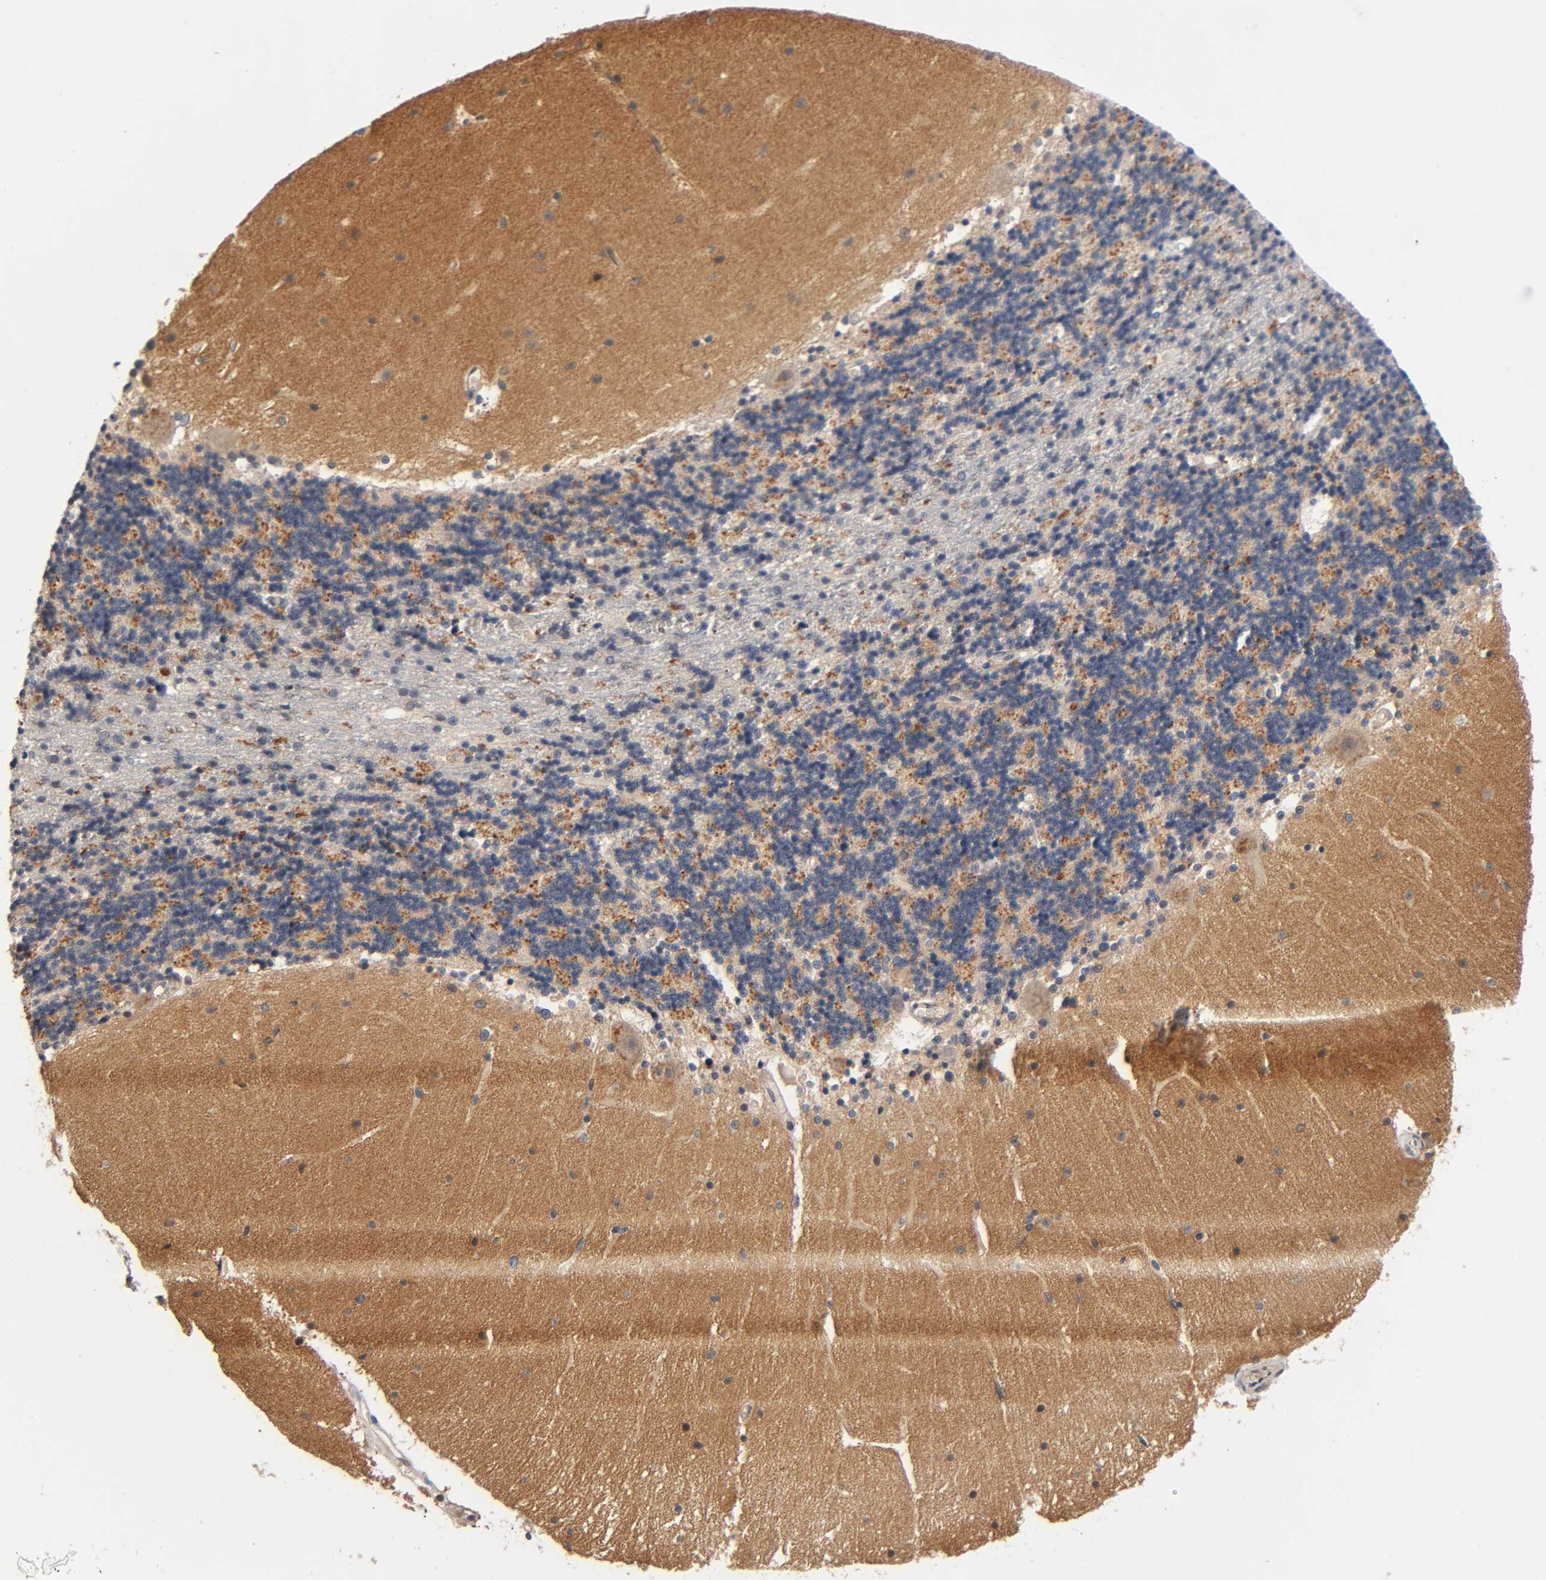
{"staining": {"intensity": "moderate", "quantity": ">75%", "location": "cytoplasmic/membranous"}, "tissue": "cerebellum", "cell_type": "Cells in granular layer", "image_type": "normal", "snomed": [{"axis": "morphology", "description": "Normal tissue, NOS"}, {"axis": "topography", "description": "Cerebellum"}], "caption": "Immunohistochemical staining of benign human cerebellum reveals >75% levels of moderate cytoplasmic/membranous protein expression in about >75% of cells in granular layer.", "gene": "PRKAB1", "patient": {"sex": "female", "age": 54}}